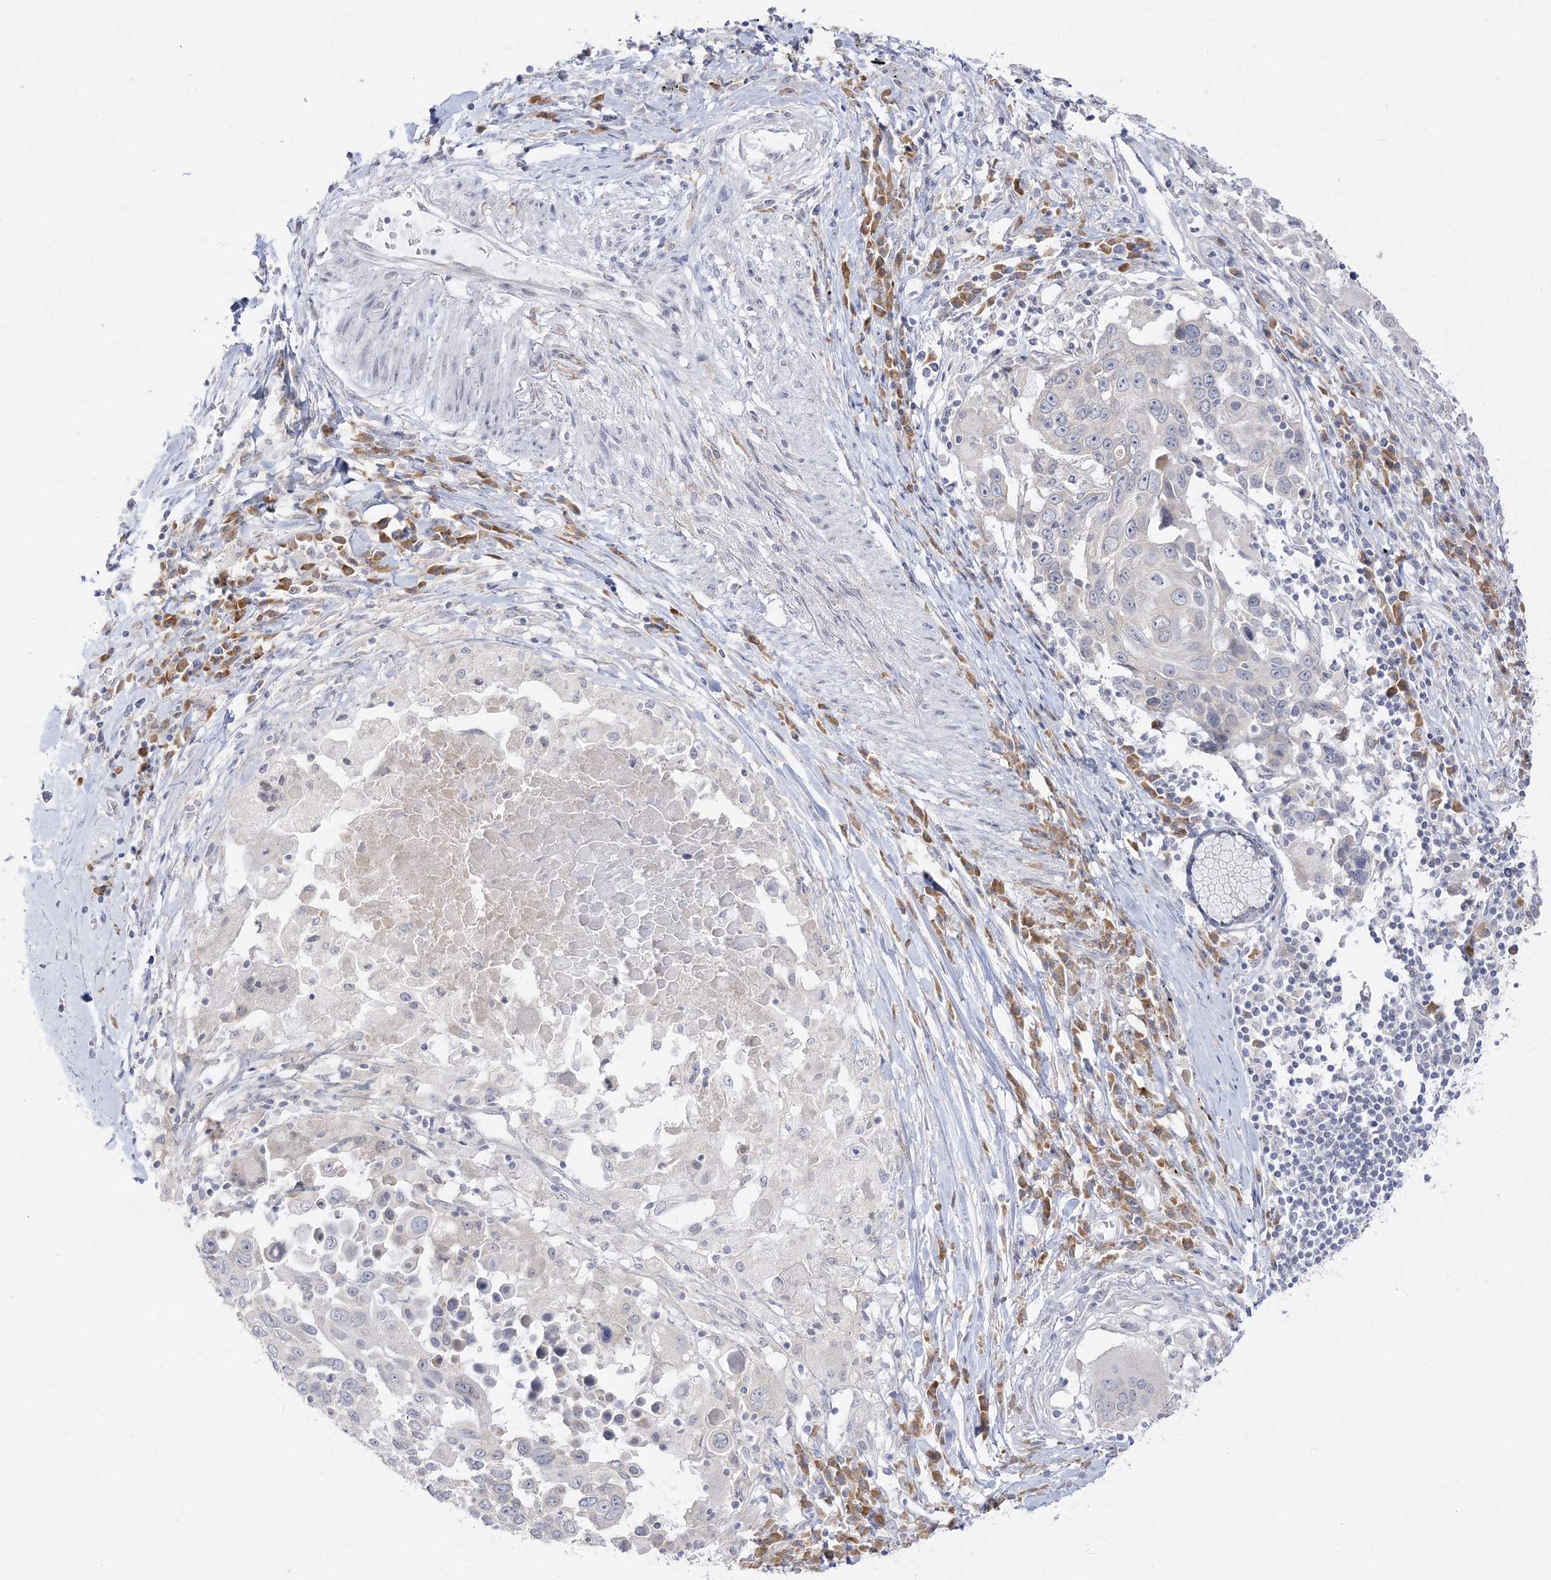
{"staining": {"intensity": "negative", "quantity": "none", "location": "none"}, "tissue": "lung cancer", "cell_type": "Tumor cells", "image_type": "cancer", "snomed": [{"axis": "morphology", "description": "Squamous cell carcinoma, NOS"}, {"axis": "topography", "description": "Lung"}], "caption": "Human lung cancer stained for a protein using immunohistochemistry (IHC) demonstrates no staining in tumor cells.", "gene": "C2CD2", "patient": {"sex": "male", "age": 66}}